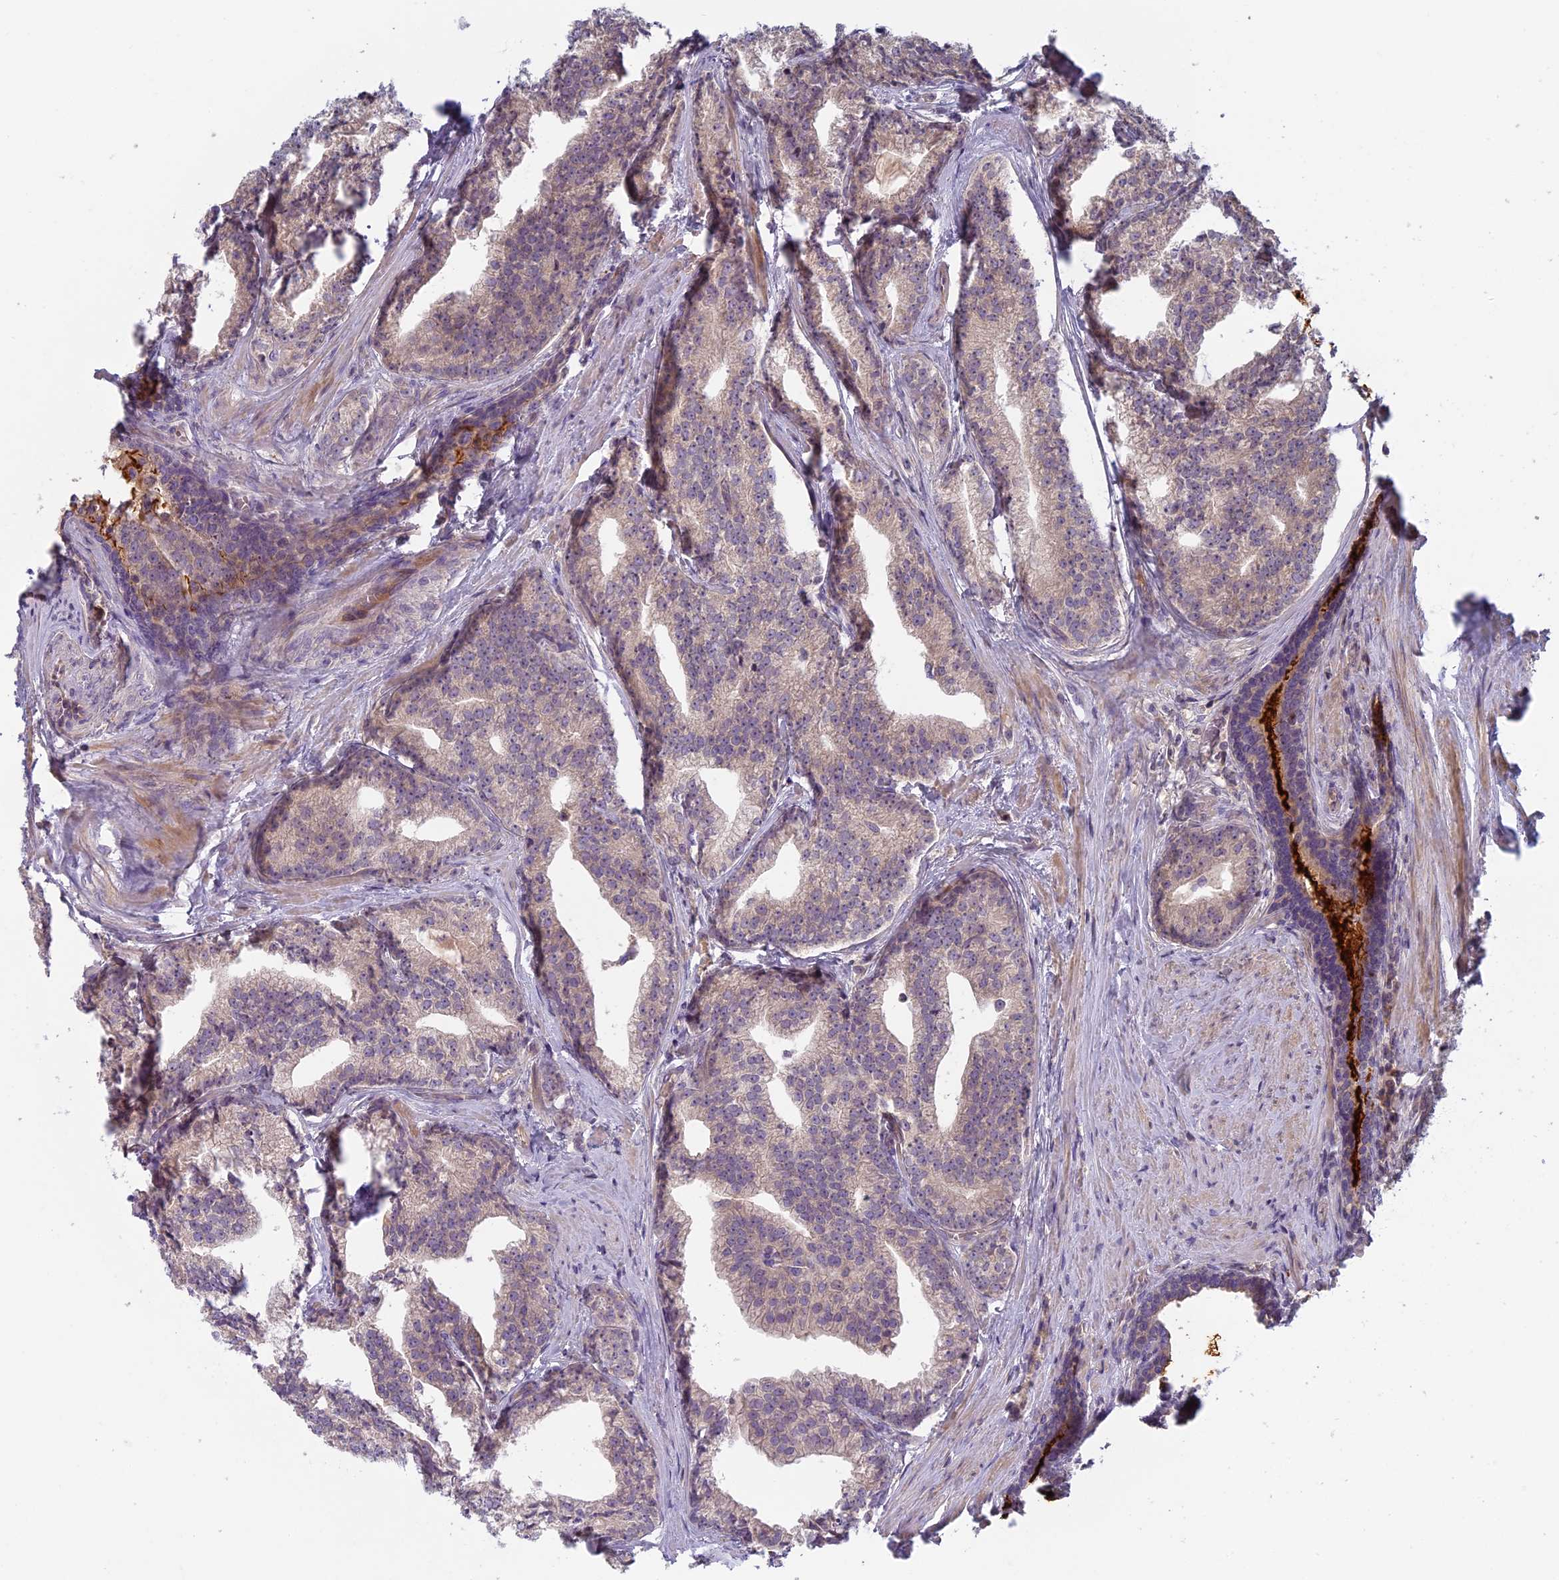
{"staining": {"intensity": "negative", "quantity": "none", "location": "none"}, "tissue": "prostate cancer", "cell_type": "Tumor cells", "image_type": "cancer", "snomed": [{"axis": "morphology", "description": "Adenocarcinoma, Low grade"}, {"axis": "topography", "description": "Prostate"}], "caption": "DAB (3,3'-diaminobenzidine) immunohistochemical staining of human prostate cancer reveals no significant expression in tumor cells.", "gene": "AP4E1", "patient": {"sex": "male", "age": 71}}